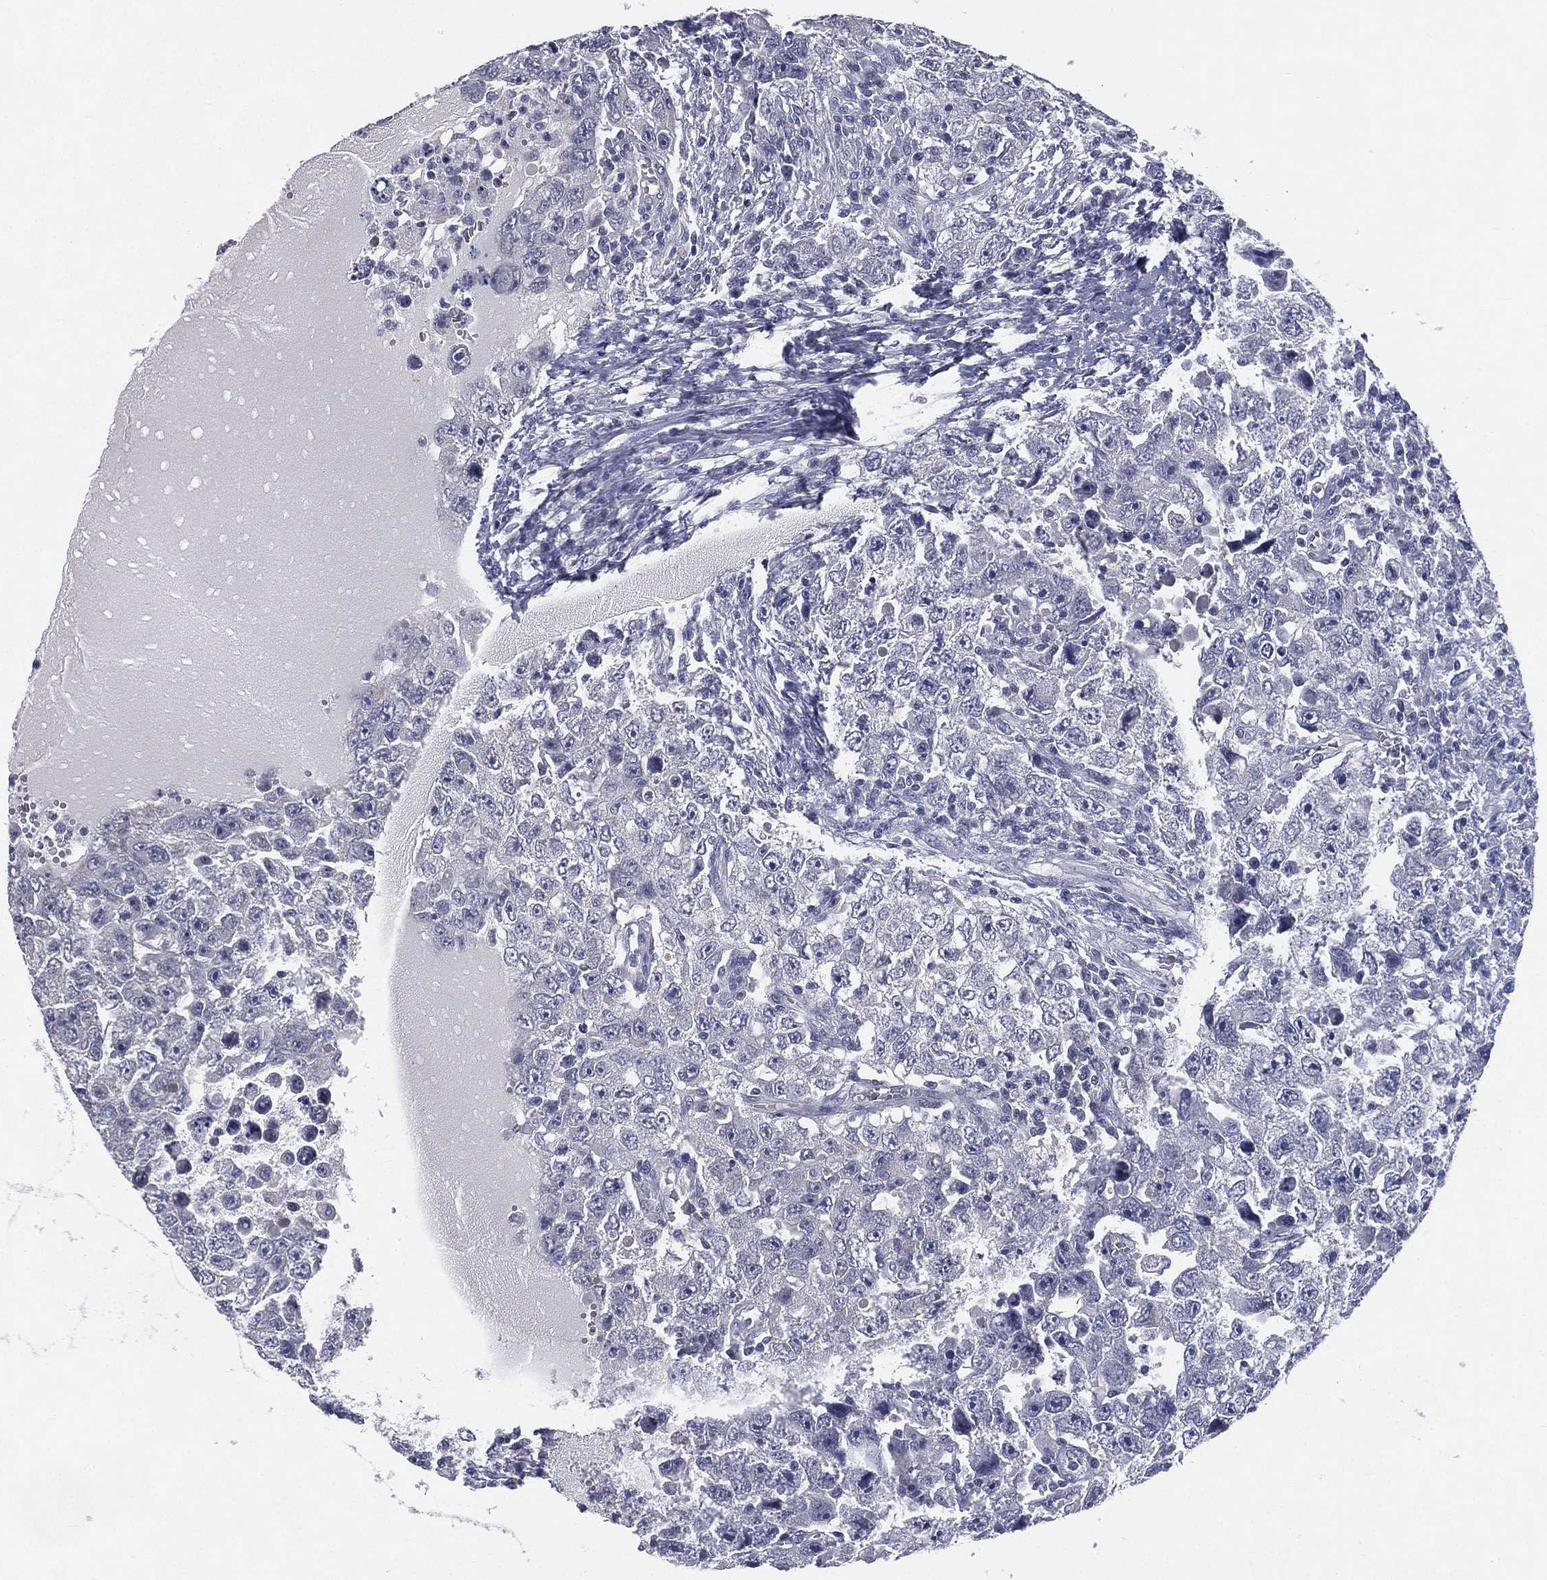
{"staining": {"intensity": "negative", "quantity": "none", "location": "none"}, "tissue": "testis cancer", "cell_type": "Tumor cells", "image_type": "cancer", "snomed": [{"axis": "morphology", "description": "Carcinoma, Embryonal, NOS"}, {"axis": "topography", "description": "Testis"}], "caption": "The micrograph displays no significant staining in tumor cells of embryonal carcinoma (testis).", "gene": "IFT27", "patient": {"sex": "male", "age": 26}}